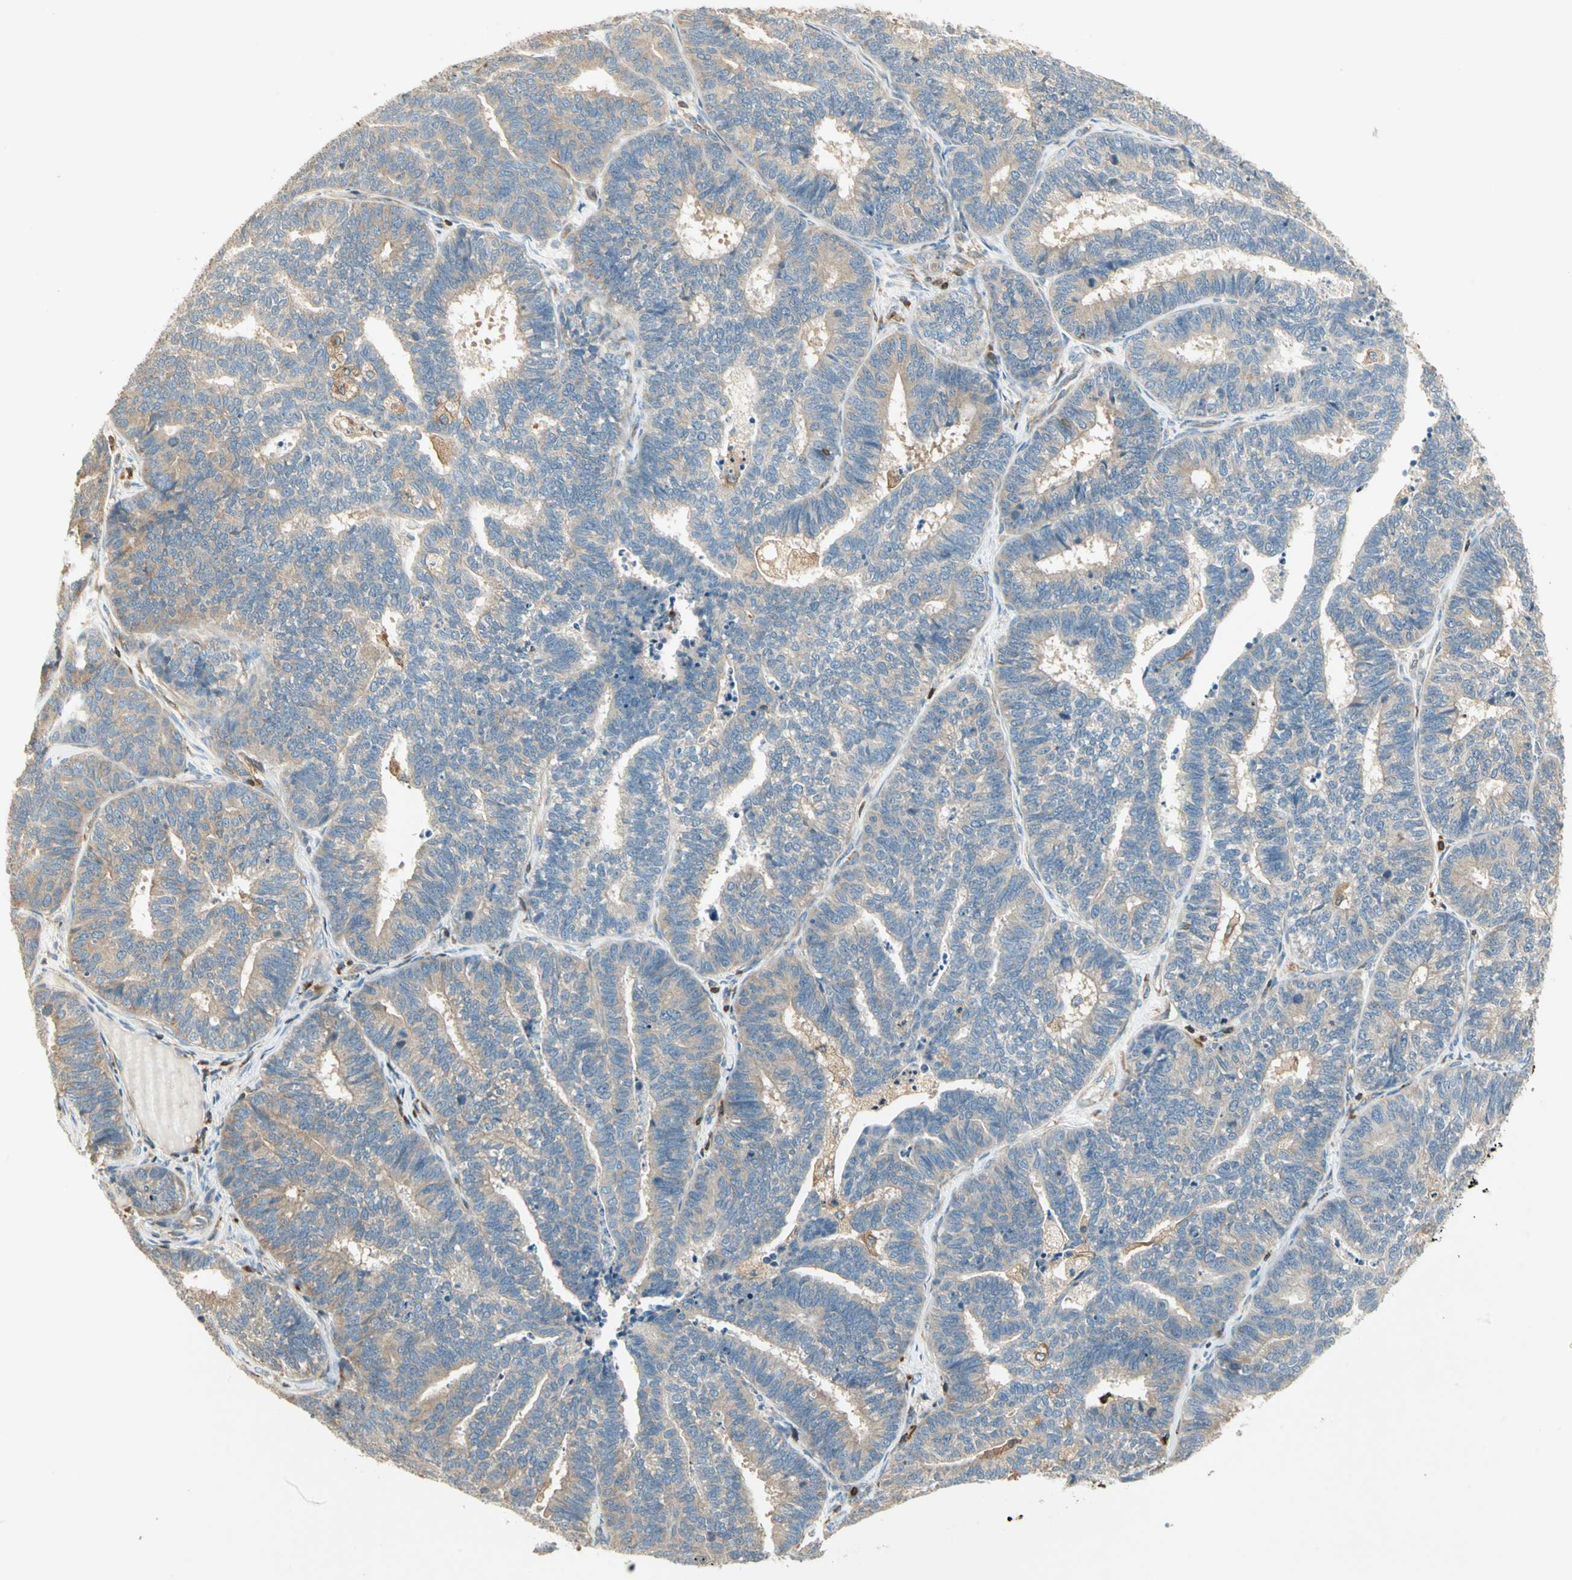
{"staining": {"intensity": "weak", "quantity": ">75%", "location": "cytoplasmic/membranous"}, "tissue": "endometrial cancer", "cell_type": "Tumor cells", "image_type": "cancer", "snomed": [{"axis": "morphology", "description": "Adenocarcinoma, NOS"}, {"axis": "topography", "description": "Endometrium"}], "caption": "A brown stain highlights weak cytoplasmic/membranous expression of a protein in human endometrial cancer tumor cells.", "gene": "CRLF3", "patient": {"sex": "female", "age": 70}}